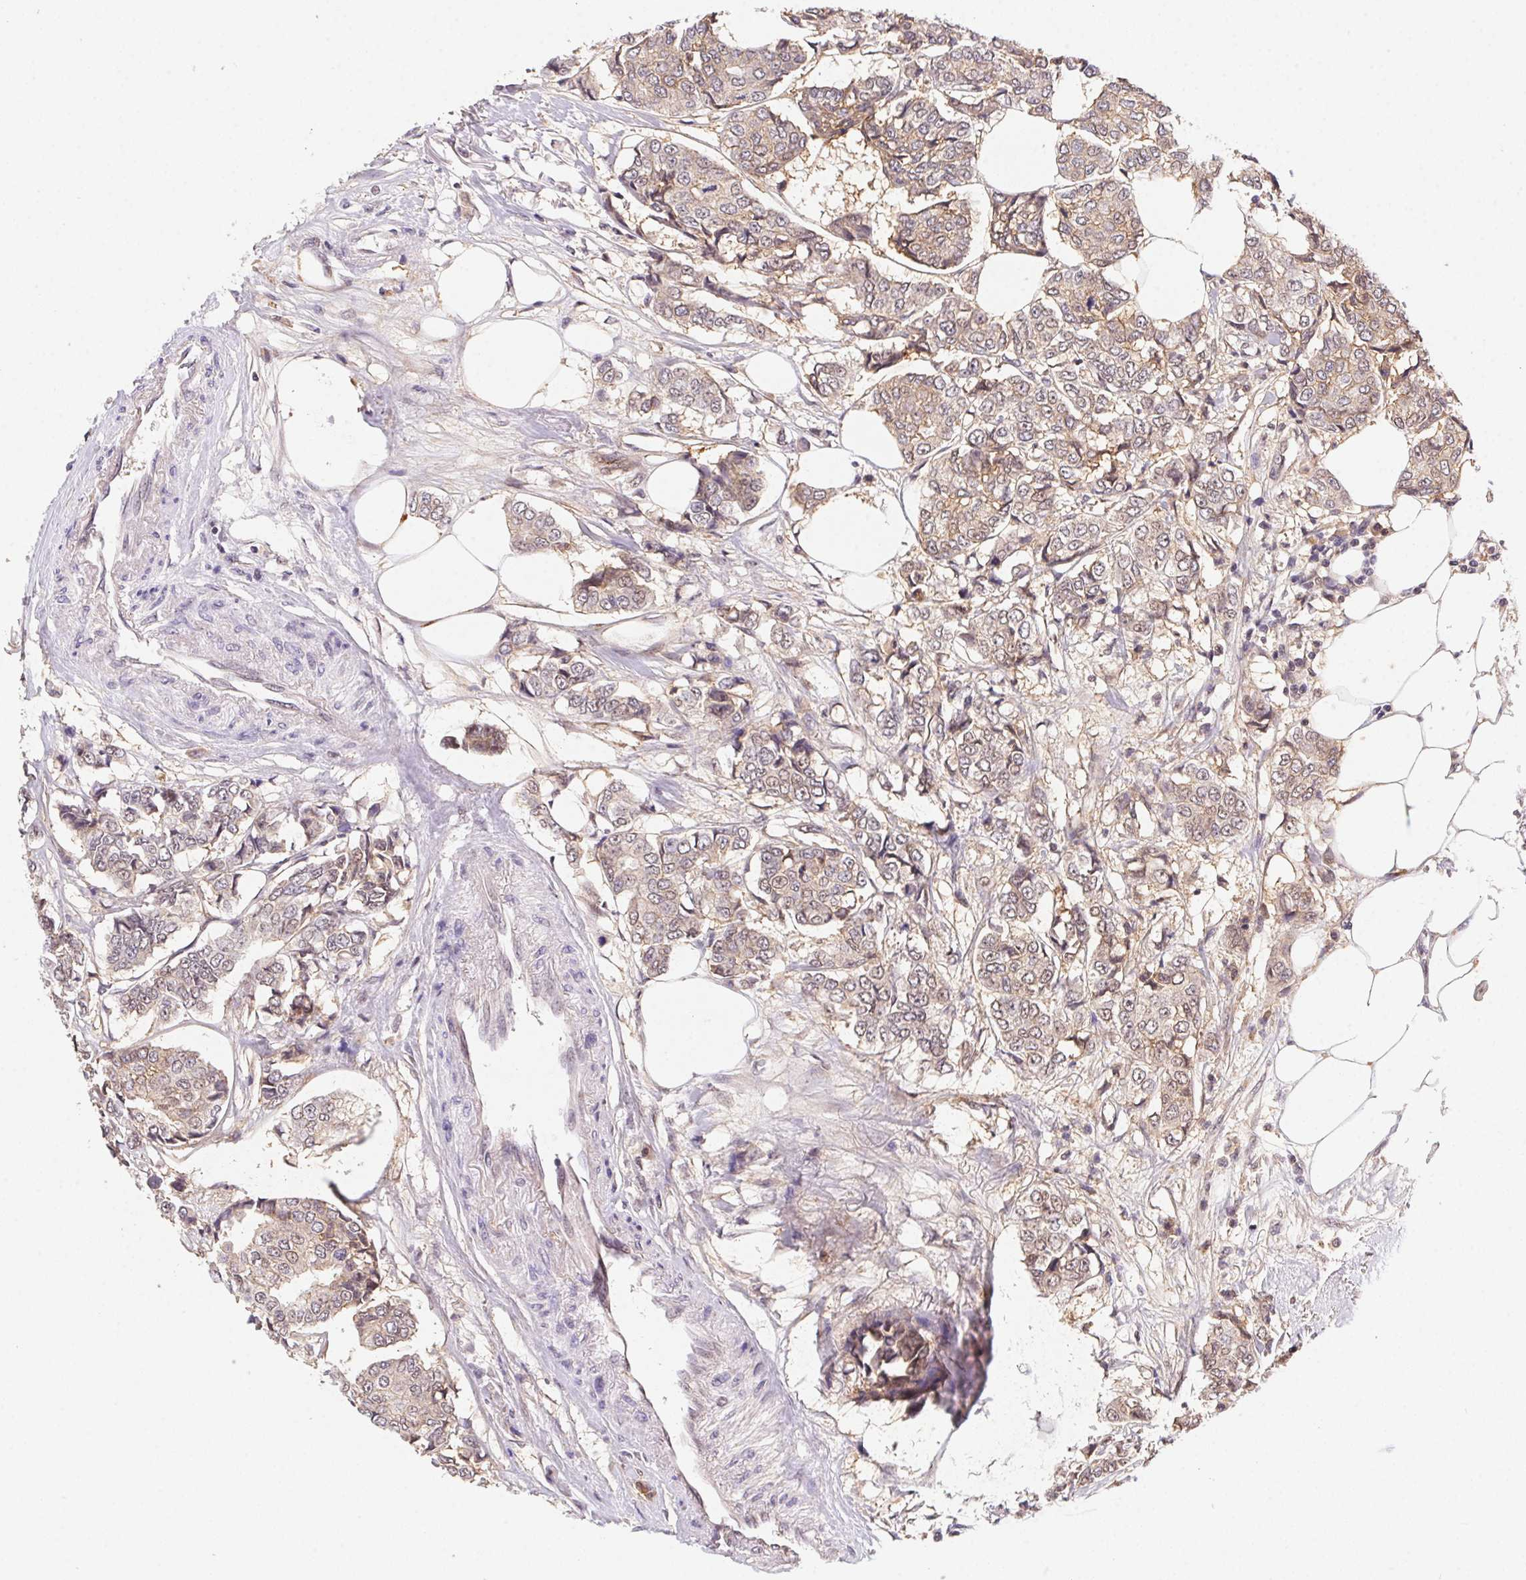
{"staining": {"intensity": "weak", "quantity": ">75%", "location": "cytoplasmic/membranous"}, "tissue": "breast cancer", "cell_type": "Tumor cells", "image_type": "cancer", "snomed": [{"axis": "morphology", "description": "Duct carcinoma"}, {"axis": "topography", "description": "Breast"}], "caption": "This image demonstrates immunohistochemistry staining of breast intraductal carcinoma, with low weak cytoplasmic/membranous staining in about >75% of tumor cells.", "gene": "SLC52A2", "patient": {"sex": "female", "age": 94}}